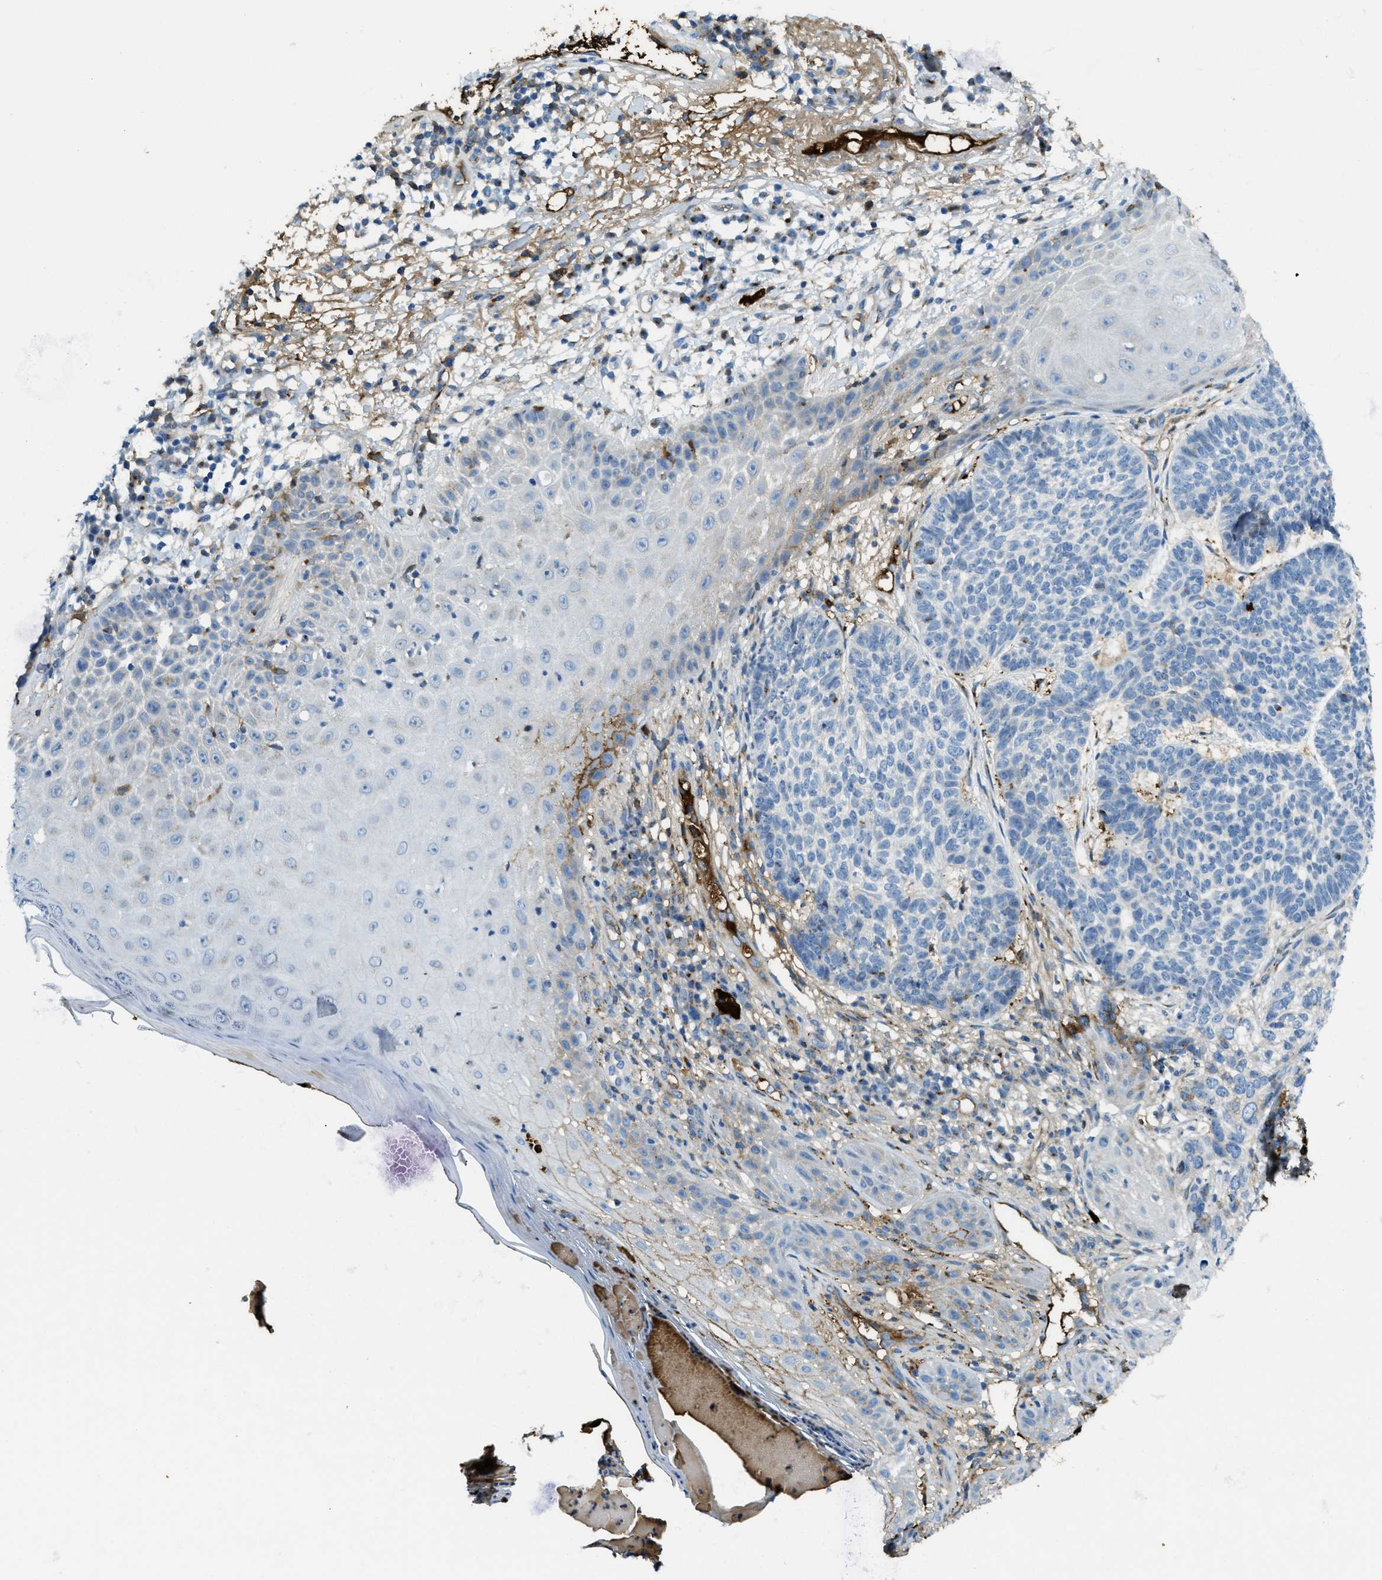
{"staining": {"intensity": "negative", "quantity": "none", "location": "none"}, "tissue": "skin cancer", "cell_type": "Tumor cells", "image_type": "cancer", "snomed": [{"axis": "morphology", "description": "Normal tissue, NOS"}, {"axis": "morphology", "description": "Basal cell carcinoma"}, {"axis": "topography", "description": "Skin"}], "caption": "The micrograph shows no staining of tumor cells in skin cancer.", "gene": "TRIM59", "patient": {"sex": "male", "age": 79}}